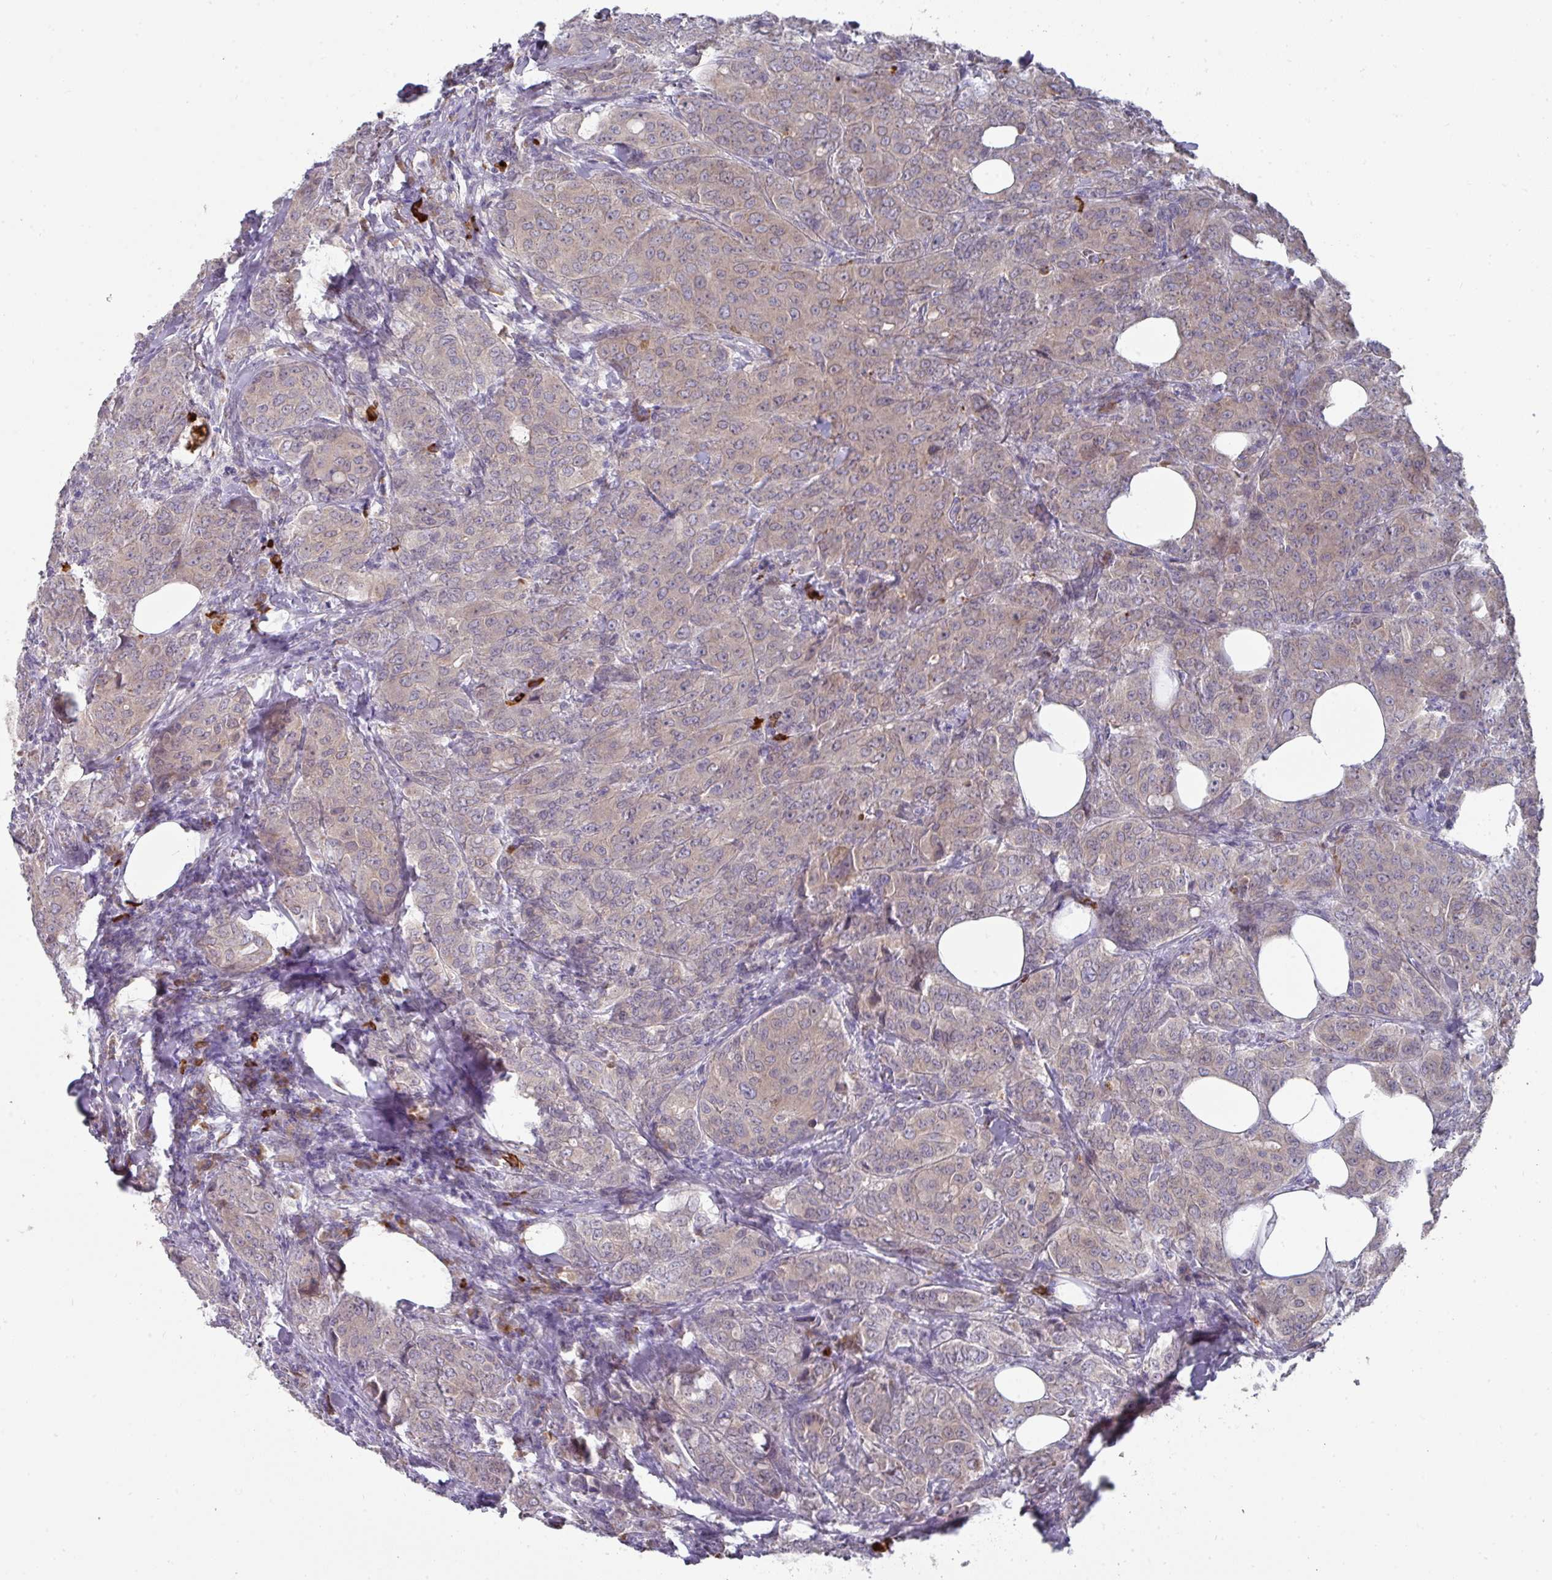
{"staining": {"intensity": "negative", "quantity": "none", "location": "none"}, "tissue": "breast cancer", "cell_type": "Tumor cells", "image_type": "cancer", "snomed": [{"axis": "morphology", "description": "Duct carcinoma"}, {"axis": "topography", "description": "Breast"}], "caption": "The micrograph displays no significant staining in tumor cells of breast cancer. The staining was performed using DAB (3,3'-diaminobenzidine) to visualize the protein expression in brown, while the nuclei were stained in blue with hematoxylin (Magnification: 20x).", "gene": "IL4R", "patient": {"sex": "female", "age": 43}}